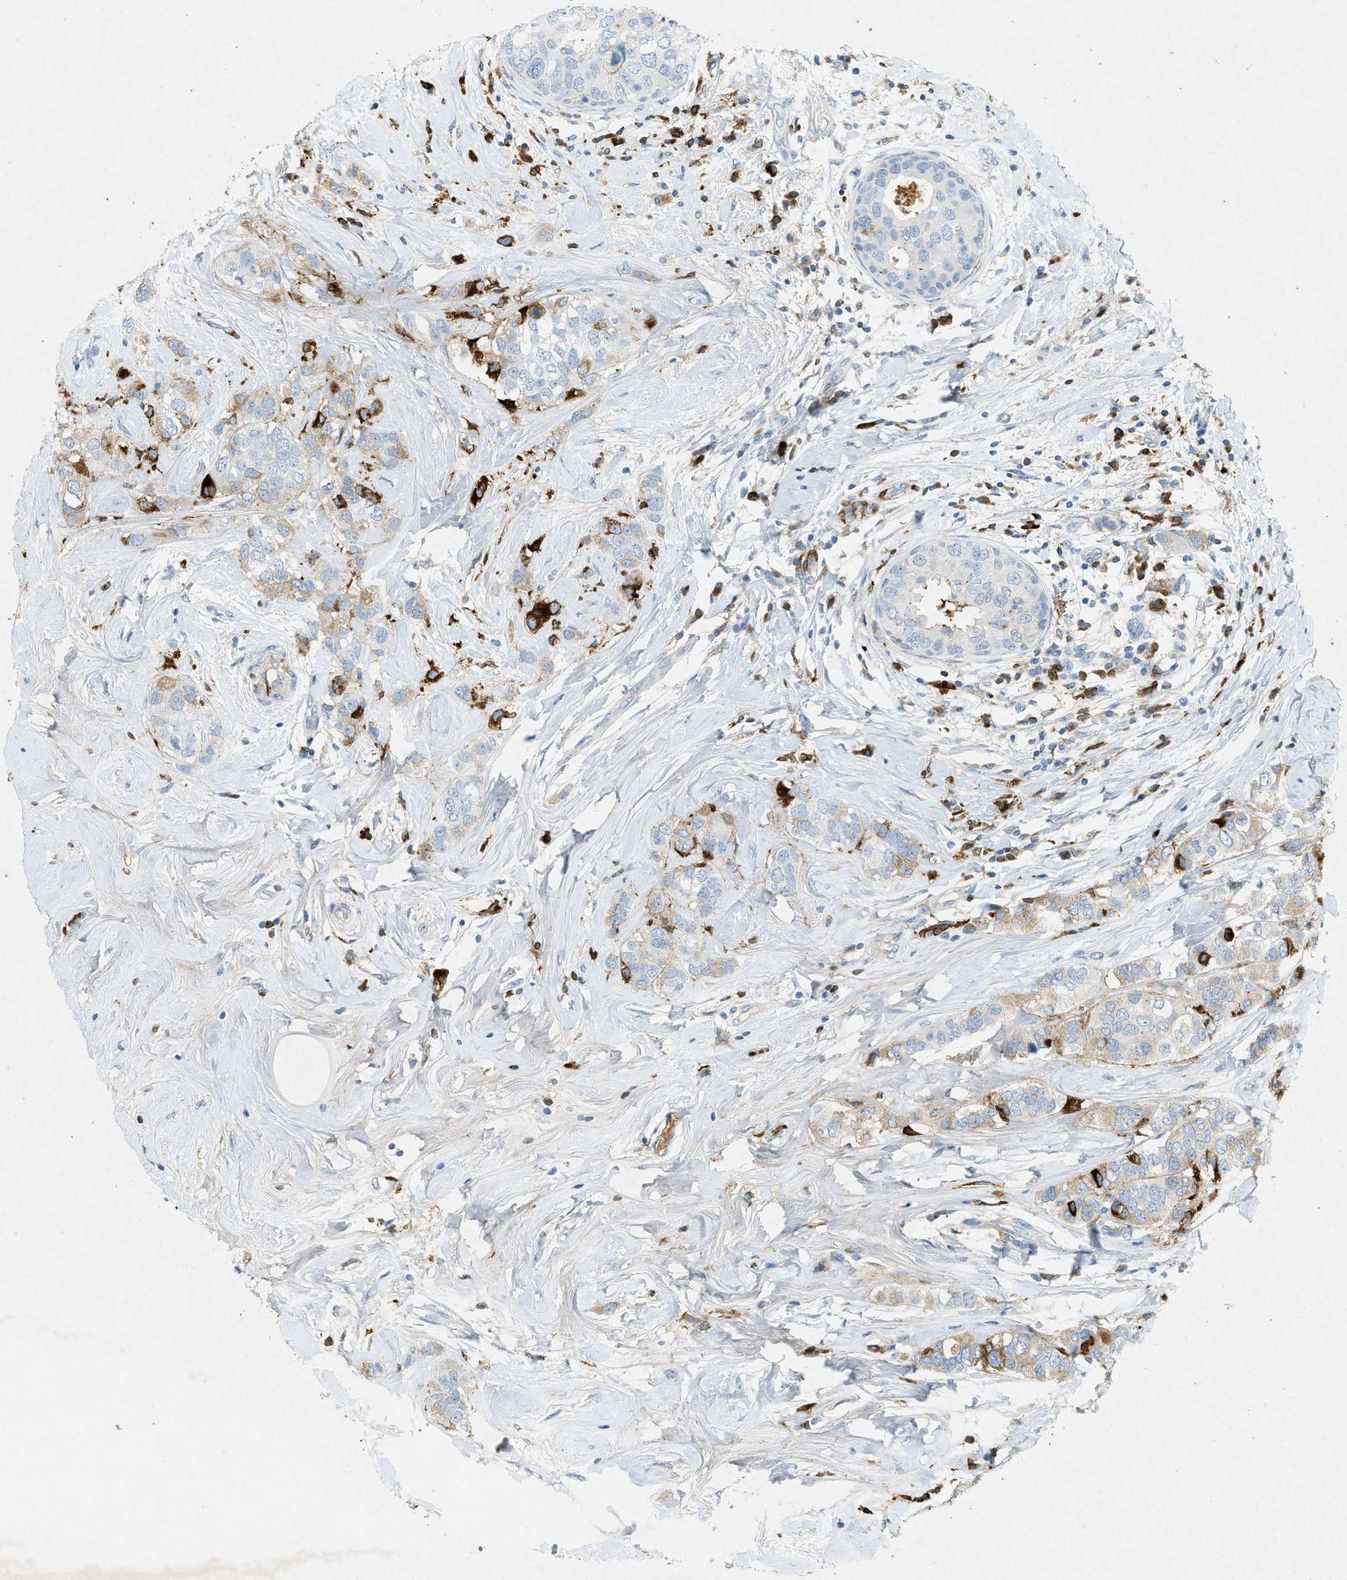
{"staining": {"intensity": "moderate", "quantity": "<25%", "location": "cytoplasmic/membranous"}, "tissue": "breast cancer", "cell_type": "Tumor cells", "image_type": "cancer", "snomed": [{"axis": "morphology", "description": "Duct carcinoma"}, {"axis": "topography", "description": "Breast"}], "caption": "An image of human breast cancer (intraductal carcinoma) stained for a protein displays moderate cytoplasmic/membranous brown staining in tumor cells.", "gene": "F2", "patient": {"sex": "female", "age": 50}}